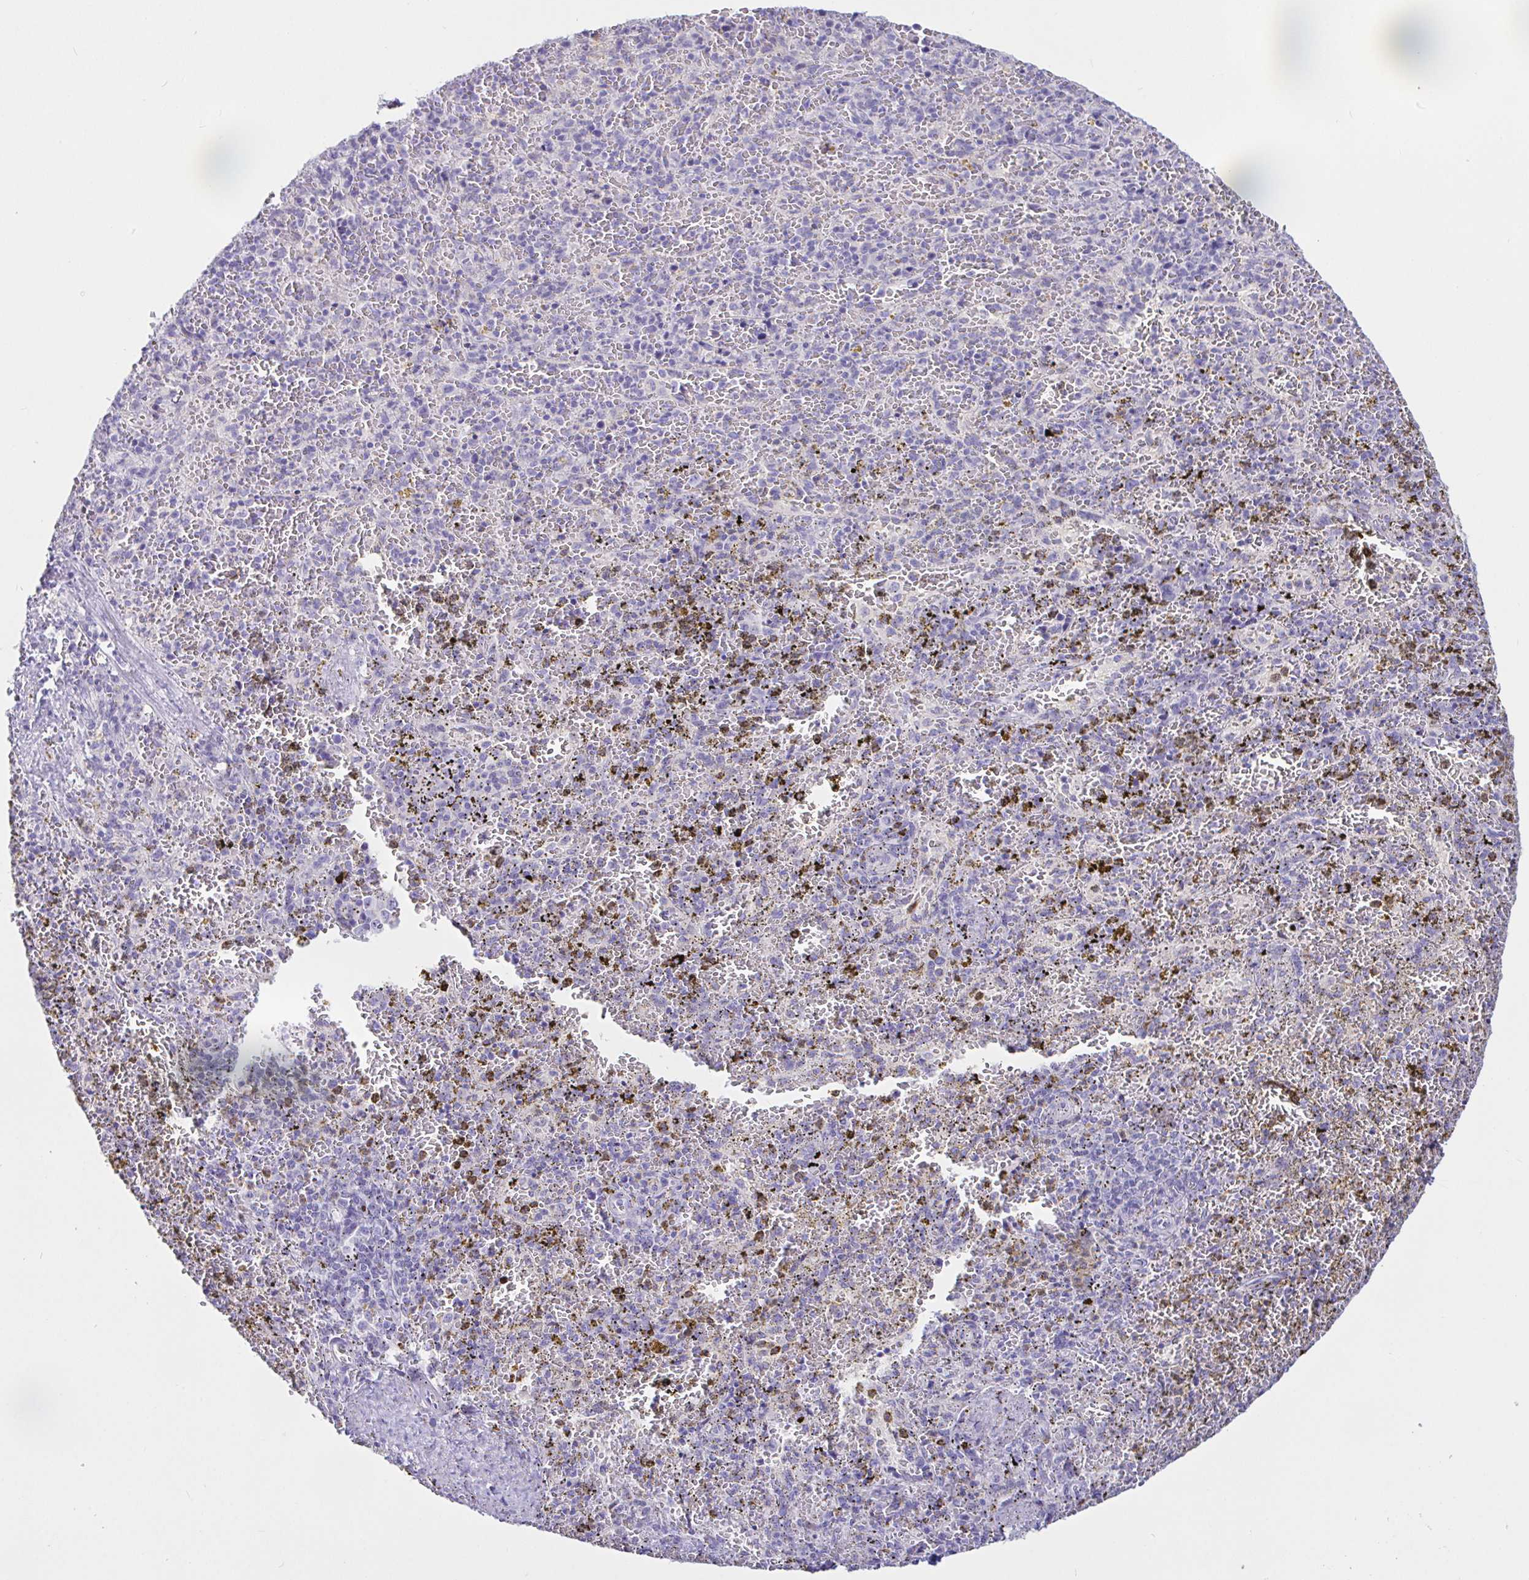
{"staining": {"intensity": "negative", "quantity": "none", "location": "none"}, "tissue": "spleen", "cell_type": "Cells in red pulp", "image_type": "normal", "snomed": [{"axis": "morphology", "description": "Normal tissue, NOS"}, {"axis": "topography", "description": "Spleen"}], "caption": "DAB (3,3'-diaminobenzidine) immunohistochemical staining of benign spleen displays no significant staining in cells in red pulp. (DAB (3,3'-diaminobenzidine) immunohistochemistry with hematoxylin counter stain).", "gene": "SAA2", "patient": {"sex": "female", "age": 50}}